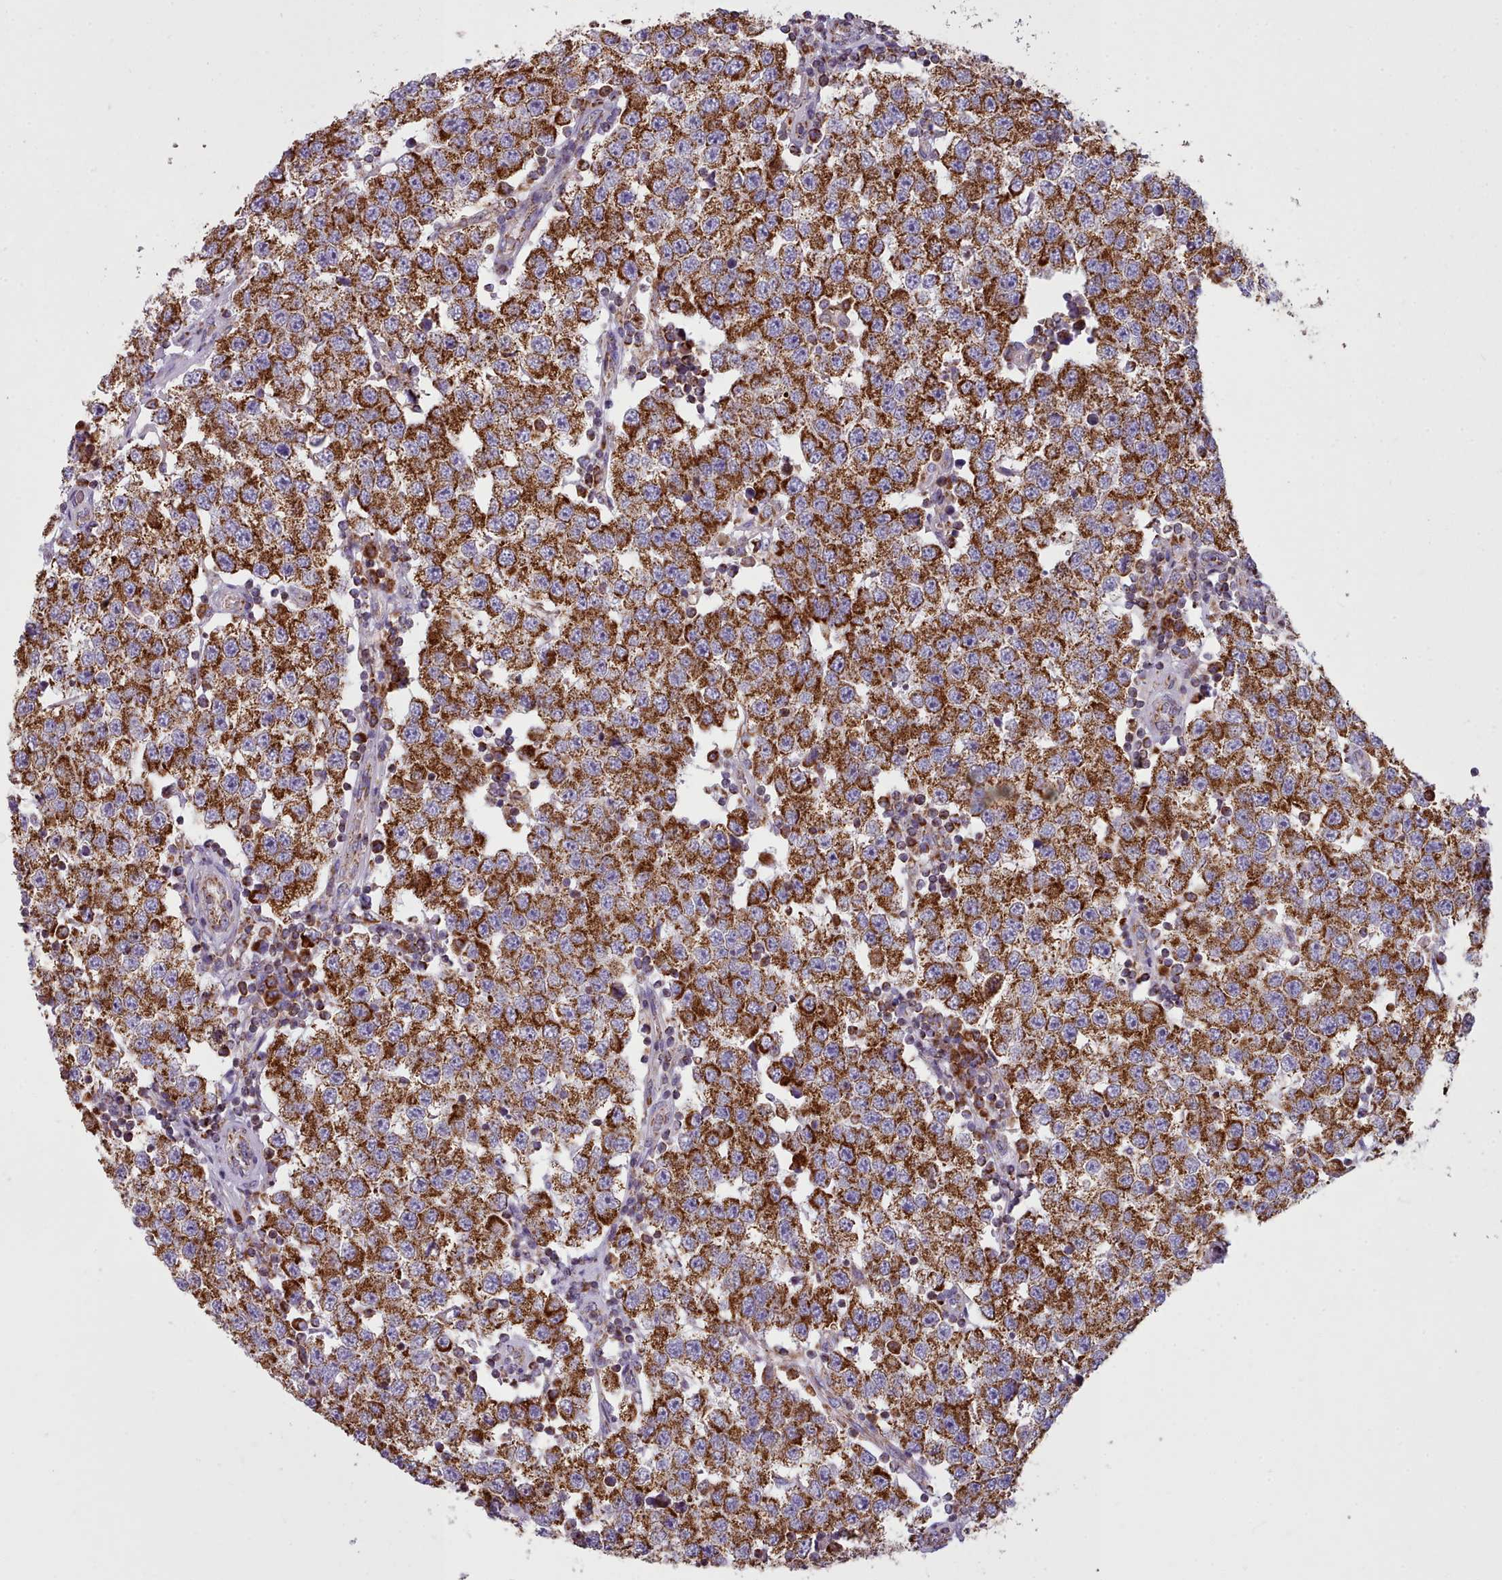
{"staining": {"intensity": "strong", "quantity": ">75%", "location": "cytoplasmic/membranous"}, "tissue": "testis cancer", "cell_type": "Tumor cells", "image_type": "cancer", "snomed": [{"axis": "morphology", "description": "Seminoma, NOS"}, {"axis": "topography", "description": "Testis"}], "caption": "This micrograph displays immunohistochemistry (IHC) staining of testis cancer, with high strong cytoplasmic/membranous staining in approximately >75% of tumor cells.", "gene": "SRP54", "patient": {"sex": "male", "age": 34}}